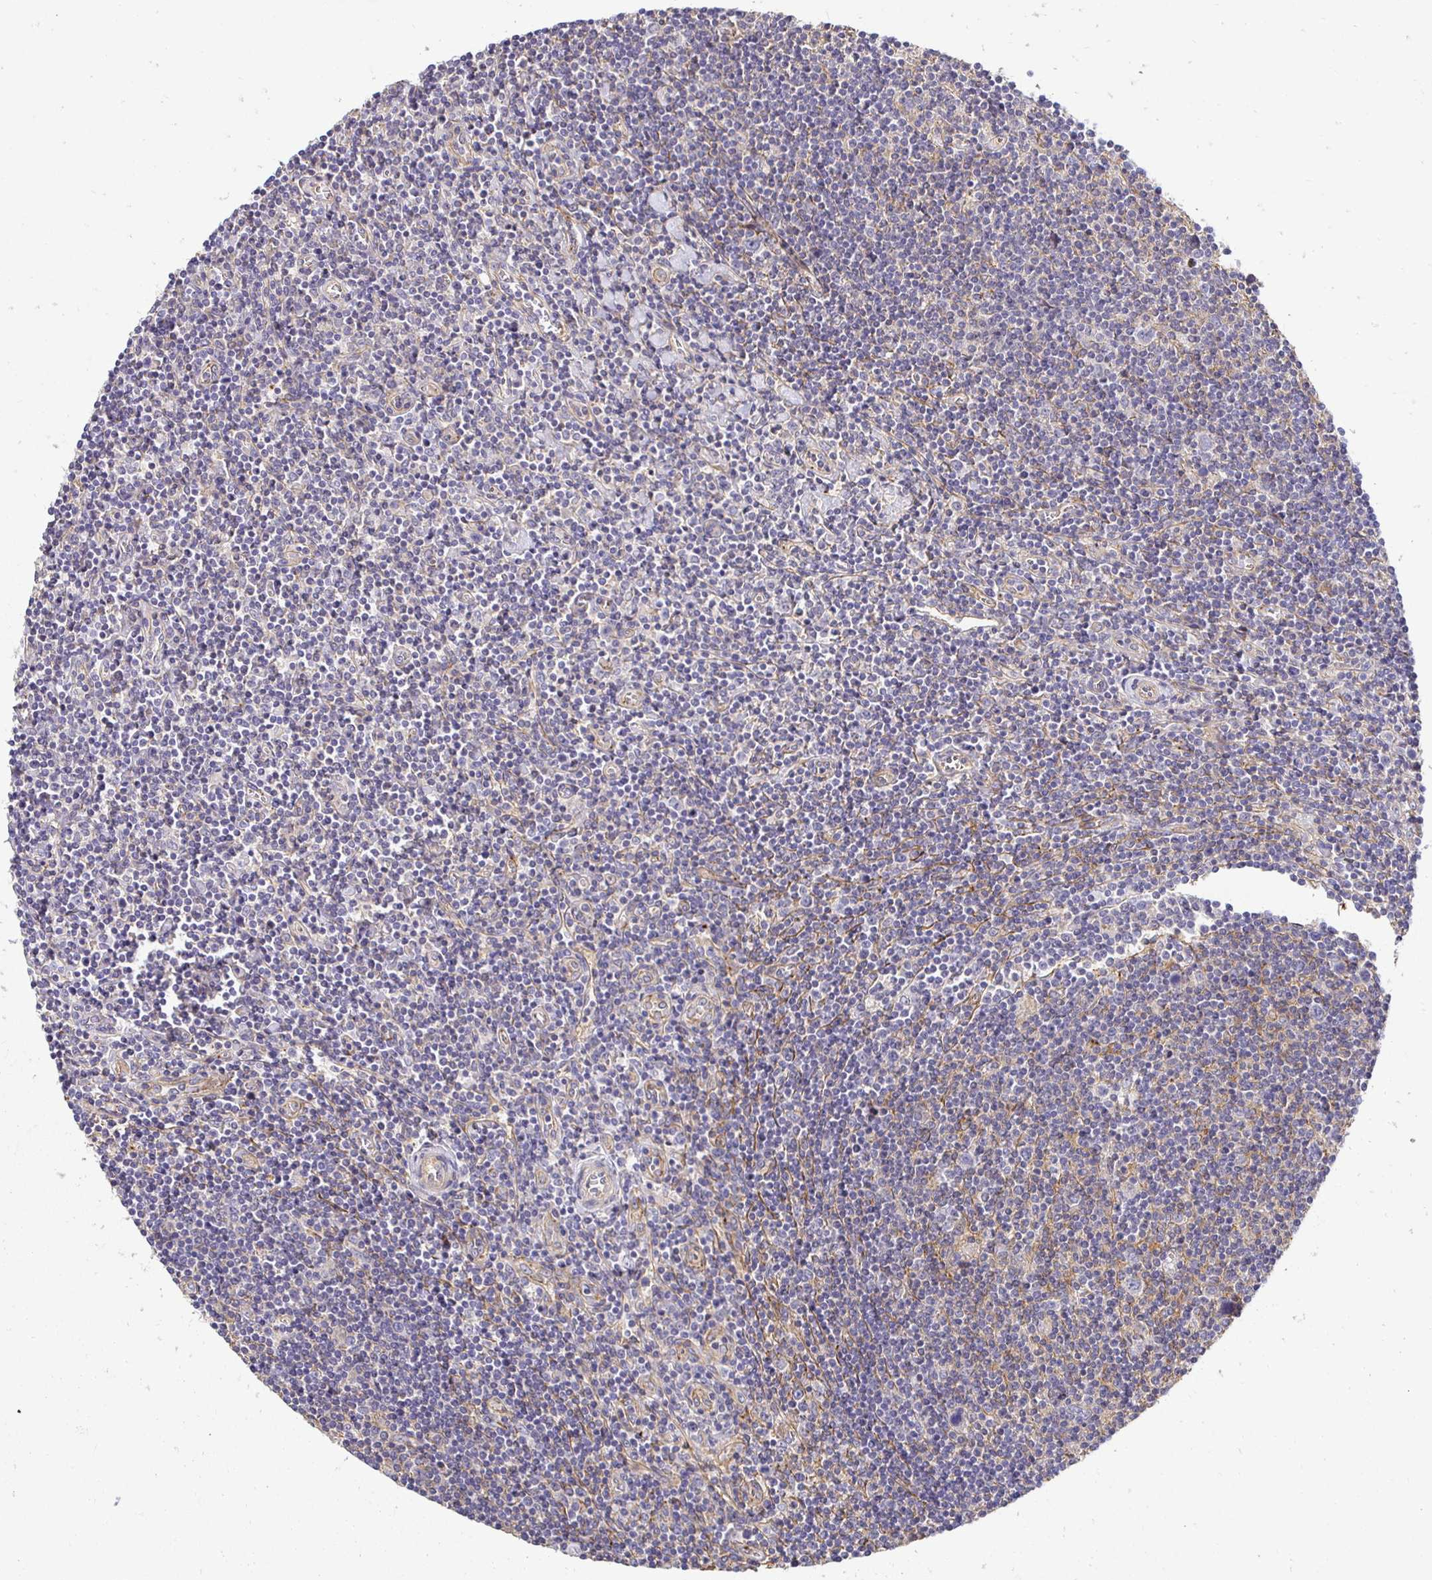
{"staining": {"intensity": "negative", "quantity": "none", "location": "none"}, "tissue": "lymphoma", "cell_type": "Tumor cells", "image_type": "cancer", "snomed": [{"axis": "morphology", "description": "Hodgkin's disease, NOS"}, {"axis": "topography", "description": "Lymph node"}], "caption": "High magnification brightfield microscopy of Hodgkin's disease stained with DAB (brown) and counterstained with hematoxylin (blue): tumor cells show no significant positivity. The staining was performed using DAB to visualize the protein expression in brown, while the nuclei were stained in blue with hematoxylin (Magnification: 20x).", "gene": "SLC9A1", "patient": {"sex": "male", "age": 40}}